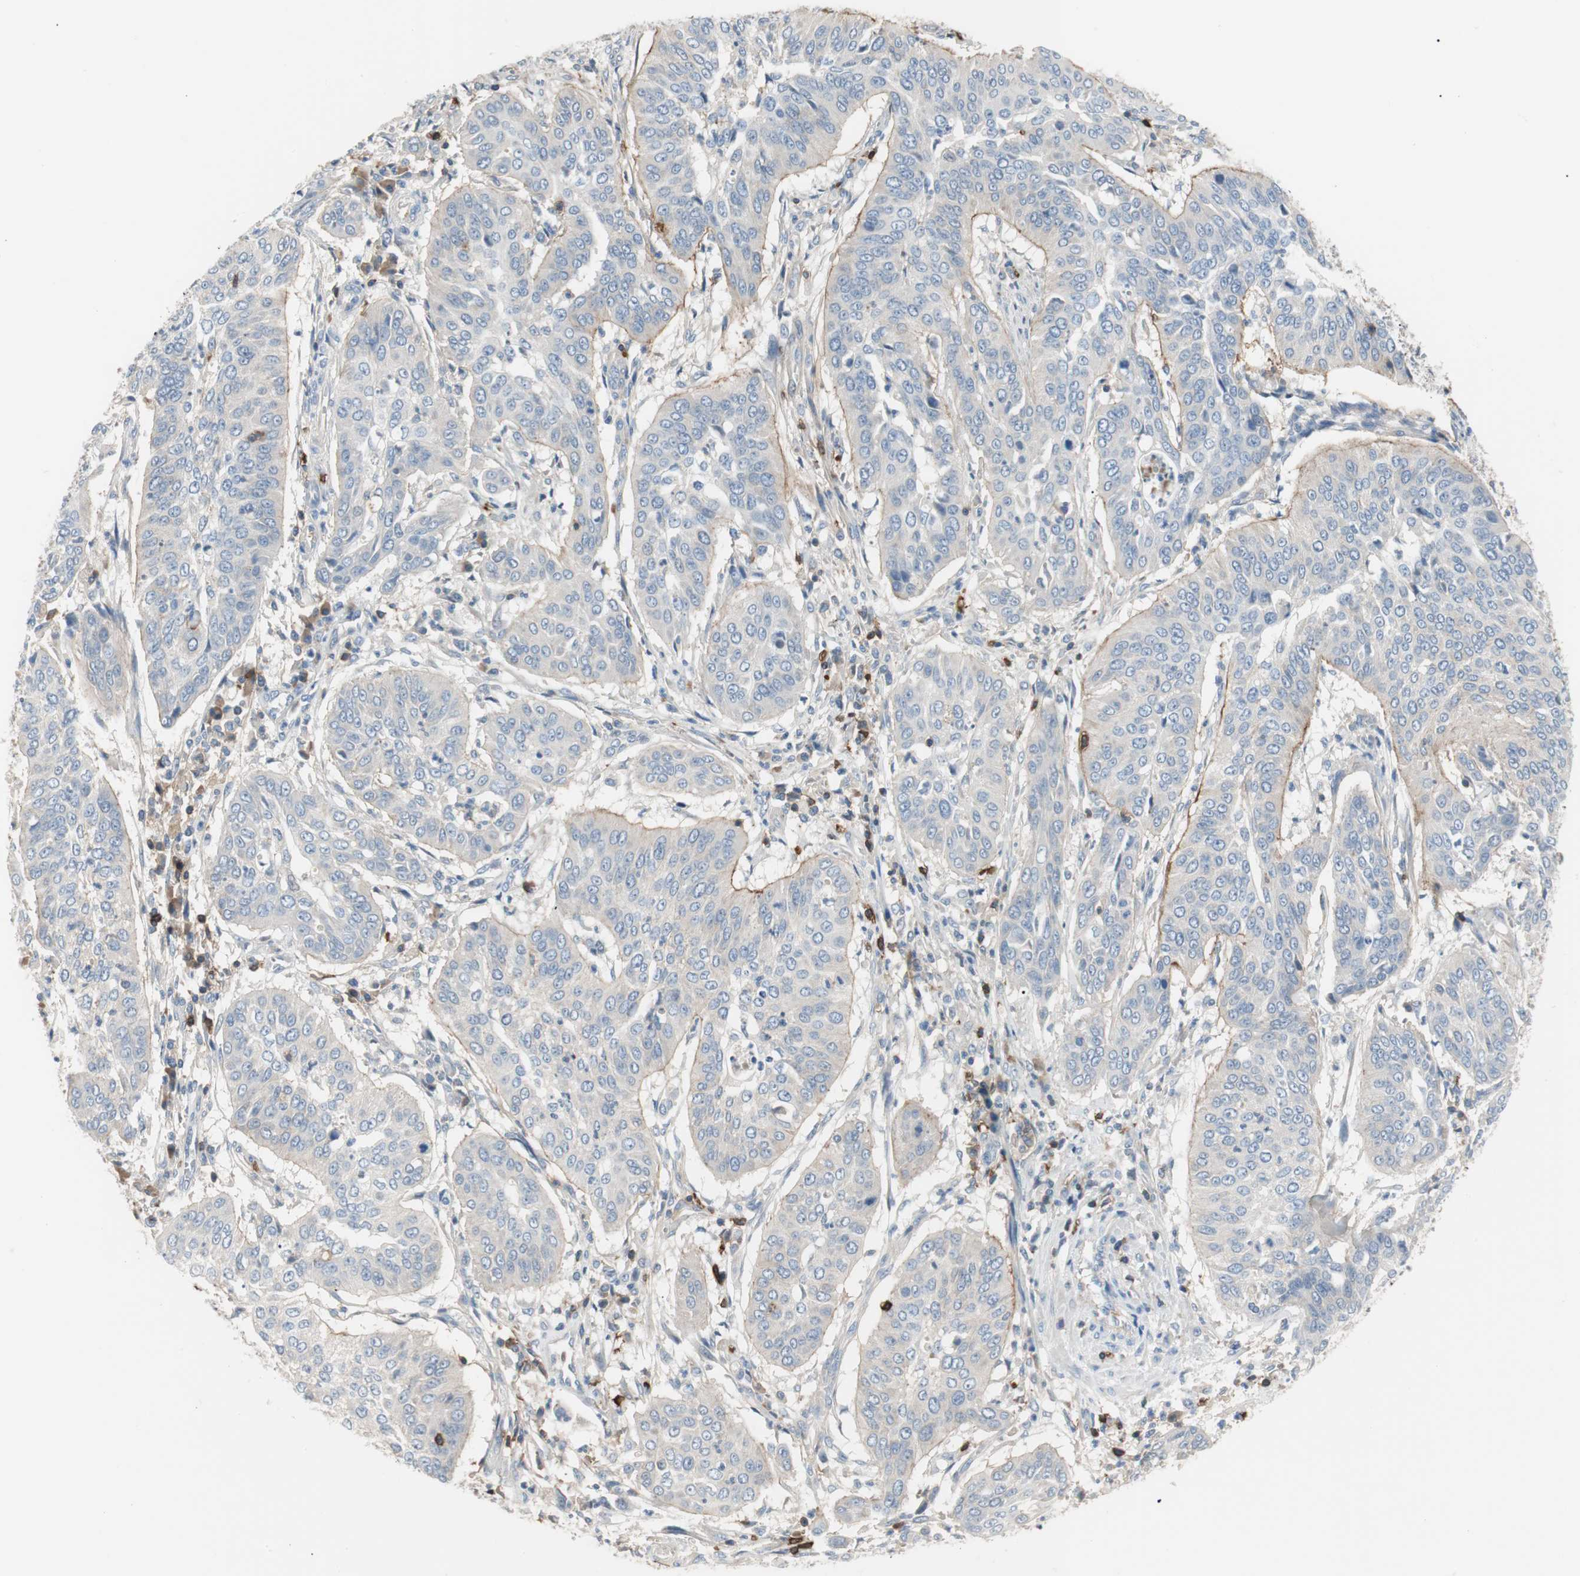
{"staining": {"intensity": "moderate", "quantity": "<25%", "location": "cytoplasmic/membranous"}, "tissue": "cervical cancer", "cell_type": "Tumor cells", "image_type": "cancer", "snomed": [{"axis": "morphology", "description": "Normal tissue, NOS"}, {"axis": "morphology", "description": "Squamous cell carcinoma, NOS"}, {"axis": "topography", "description": "Cervix"}], "caption": "Tumor cells reveal moderate cytoplasmic/membranous expression in approximately <25% of cells in cervical cancer (squamous cell carcinoma).", "gene": "TNFRSF18", "patient": {"sex": "female", "age": 39}}